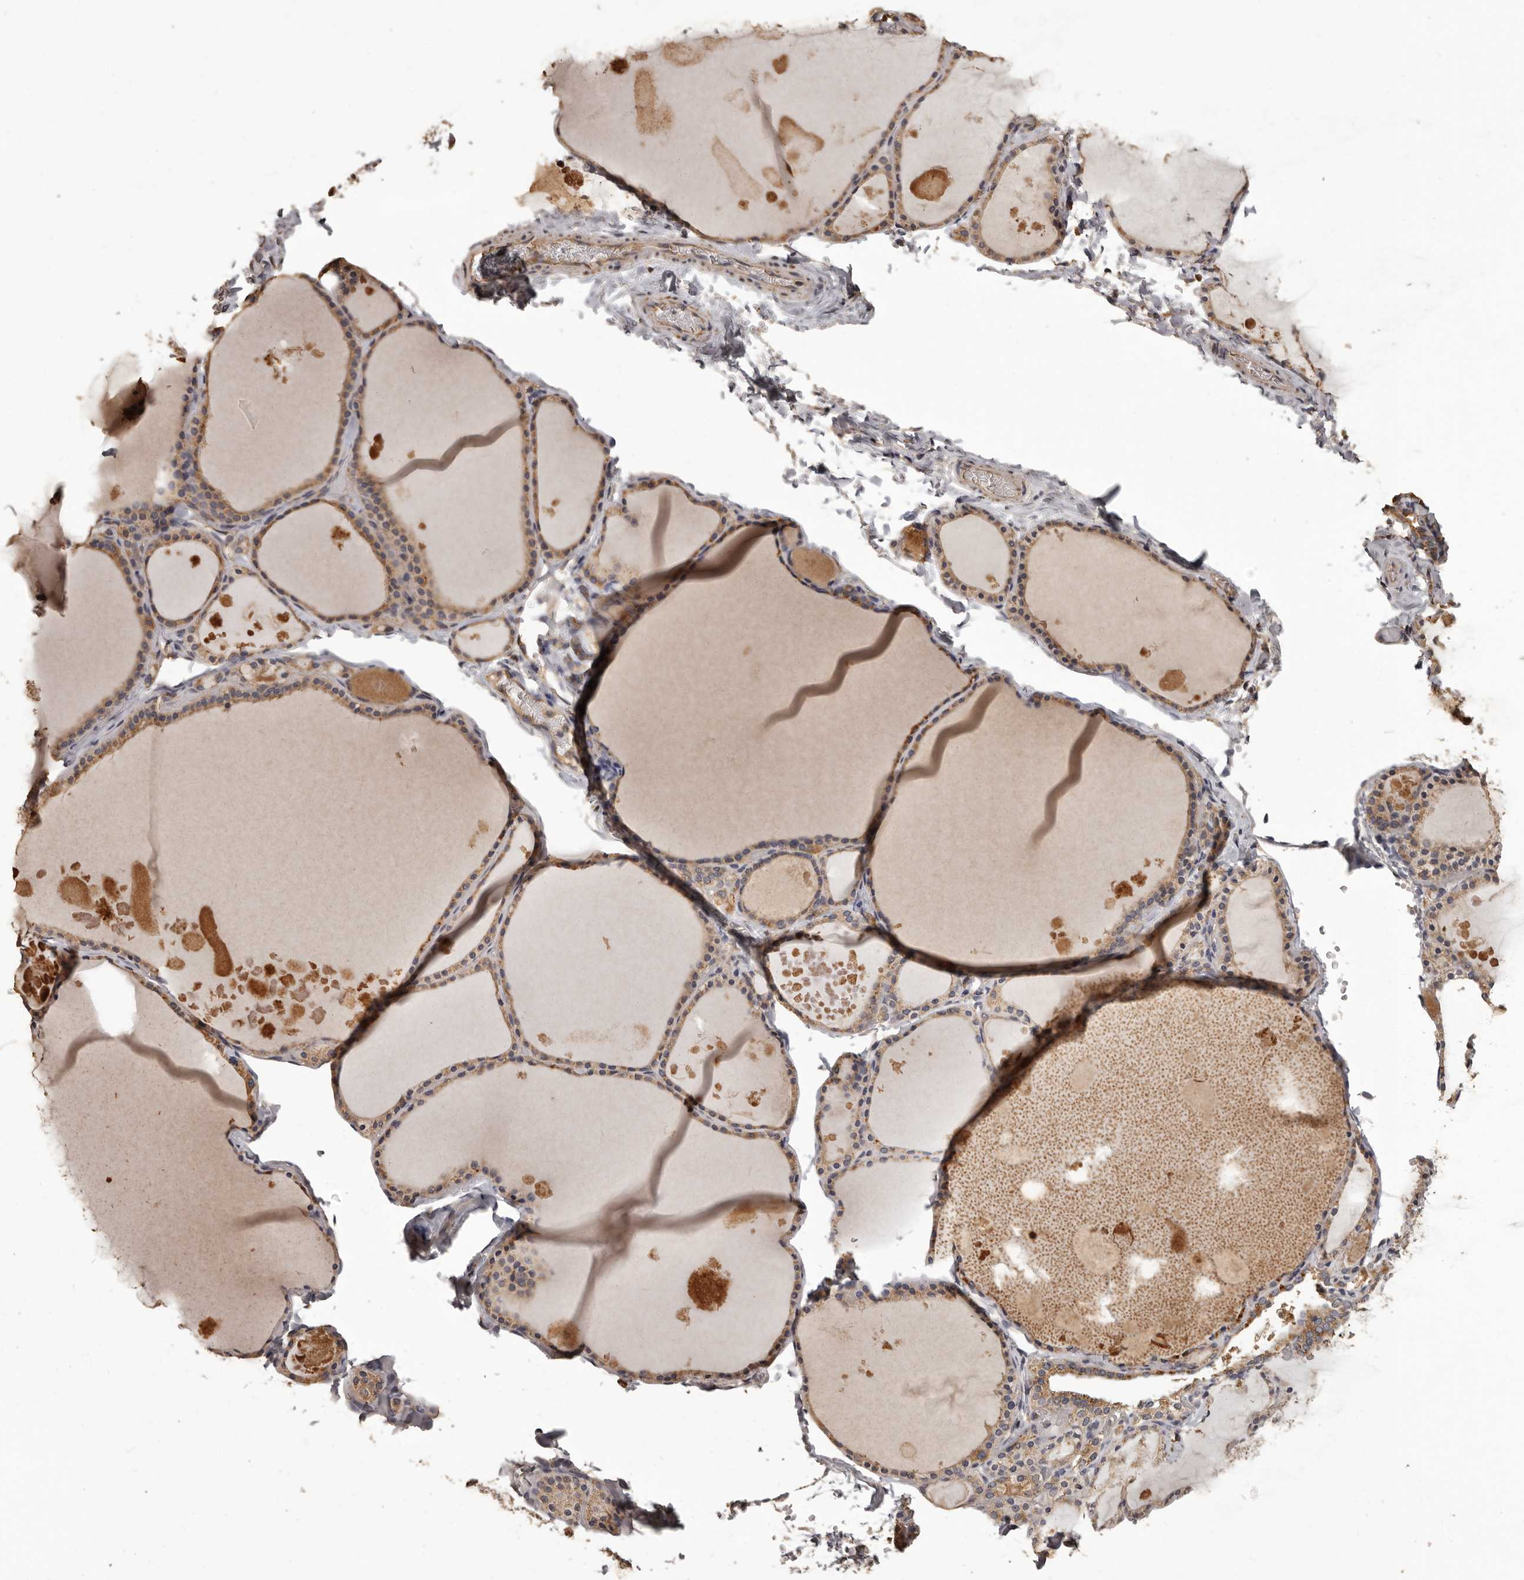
{"staining": {"intensity": "moderate", "quantity": ">75%", "location": "cytoplasmic/membranous"}, "tissue": "thyroid gland", "cell_type": "Glandular cells", "image_type": "normal", "snomed": [{"axis": "morphology", "description": "Normal tissue, NOS"}, {"axis": "topography", "description": "Thyroid gland"}], "caption": "A medium amount of moderate cytoplasmic/membranous staining is appreciated in about >75% of glandular cells in unremarkable thyroid gland. (IHC, brightfield microscopy, high magnification).", "gene": "MGAT5", "patient": {"sex": "male", "age": 56}}